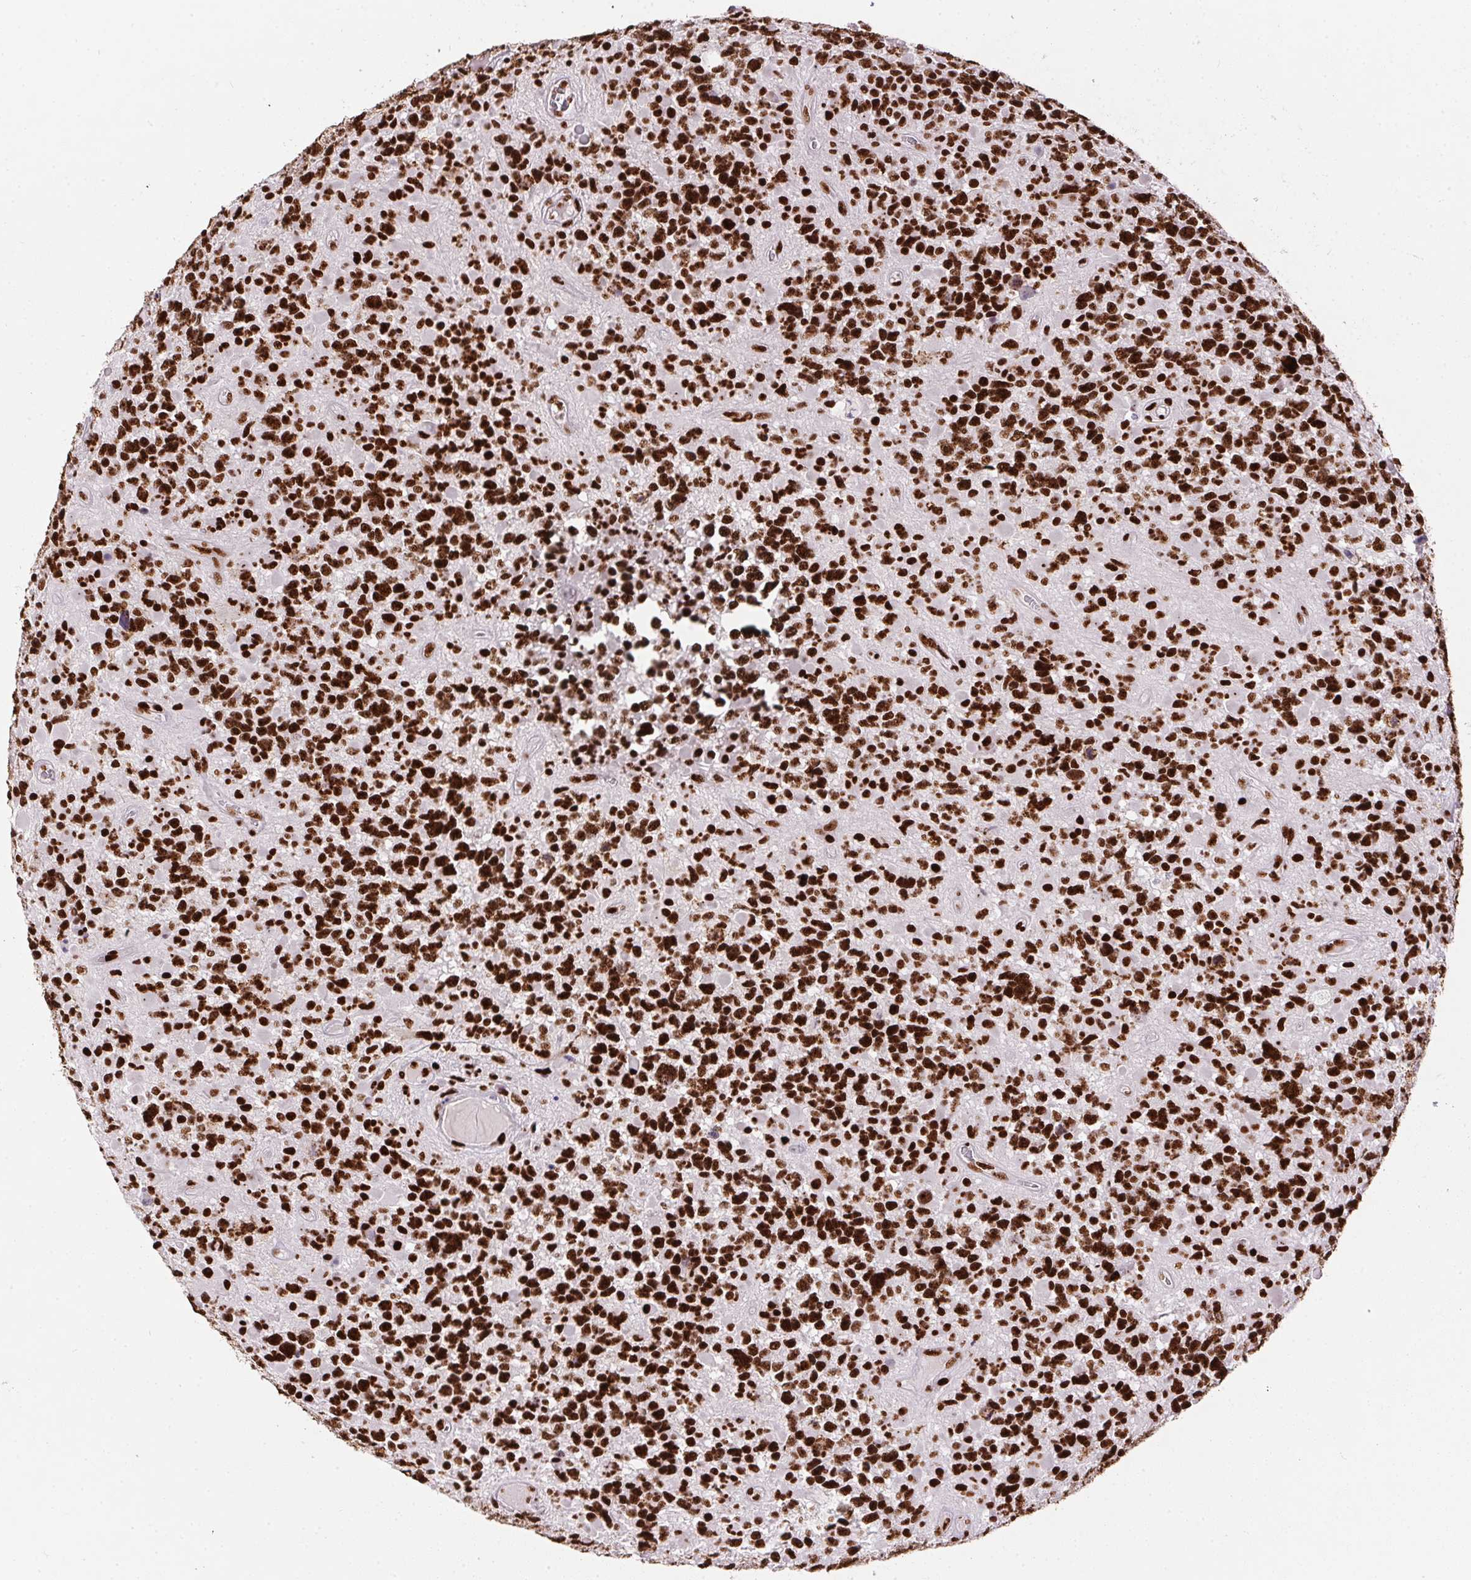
{"staining": {"intensity": "strong", "quantity": ">75%", "location": "nuclear"}, "tissue": "glioma", "cell_type": "Tumor cells", "image_type": "cancer", "snomed": [{"axis": "morphology", "description": "Glioma, malignant, High grade"}, {"axis": "topography", "description": "Brain"}], "caption": "This is a histology image of immunohistochemistry staining of malignant glioma (high-grade), which shows strong positivity in the nuclear of tumor cells.", "gene": "PAGE3", "patient": {"sex": "female", "age": 40}}